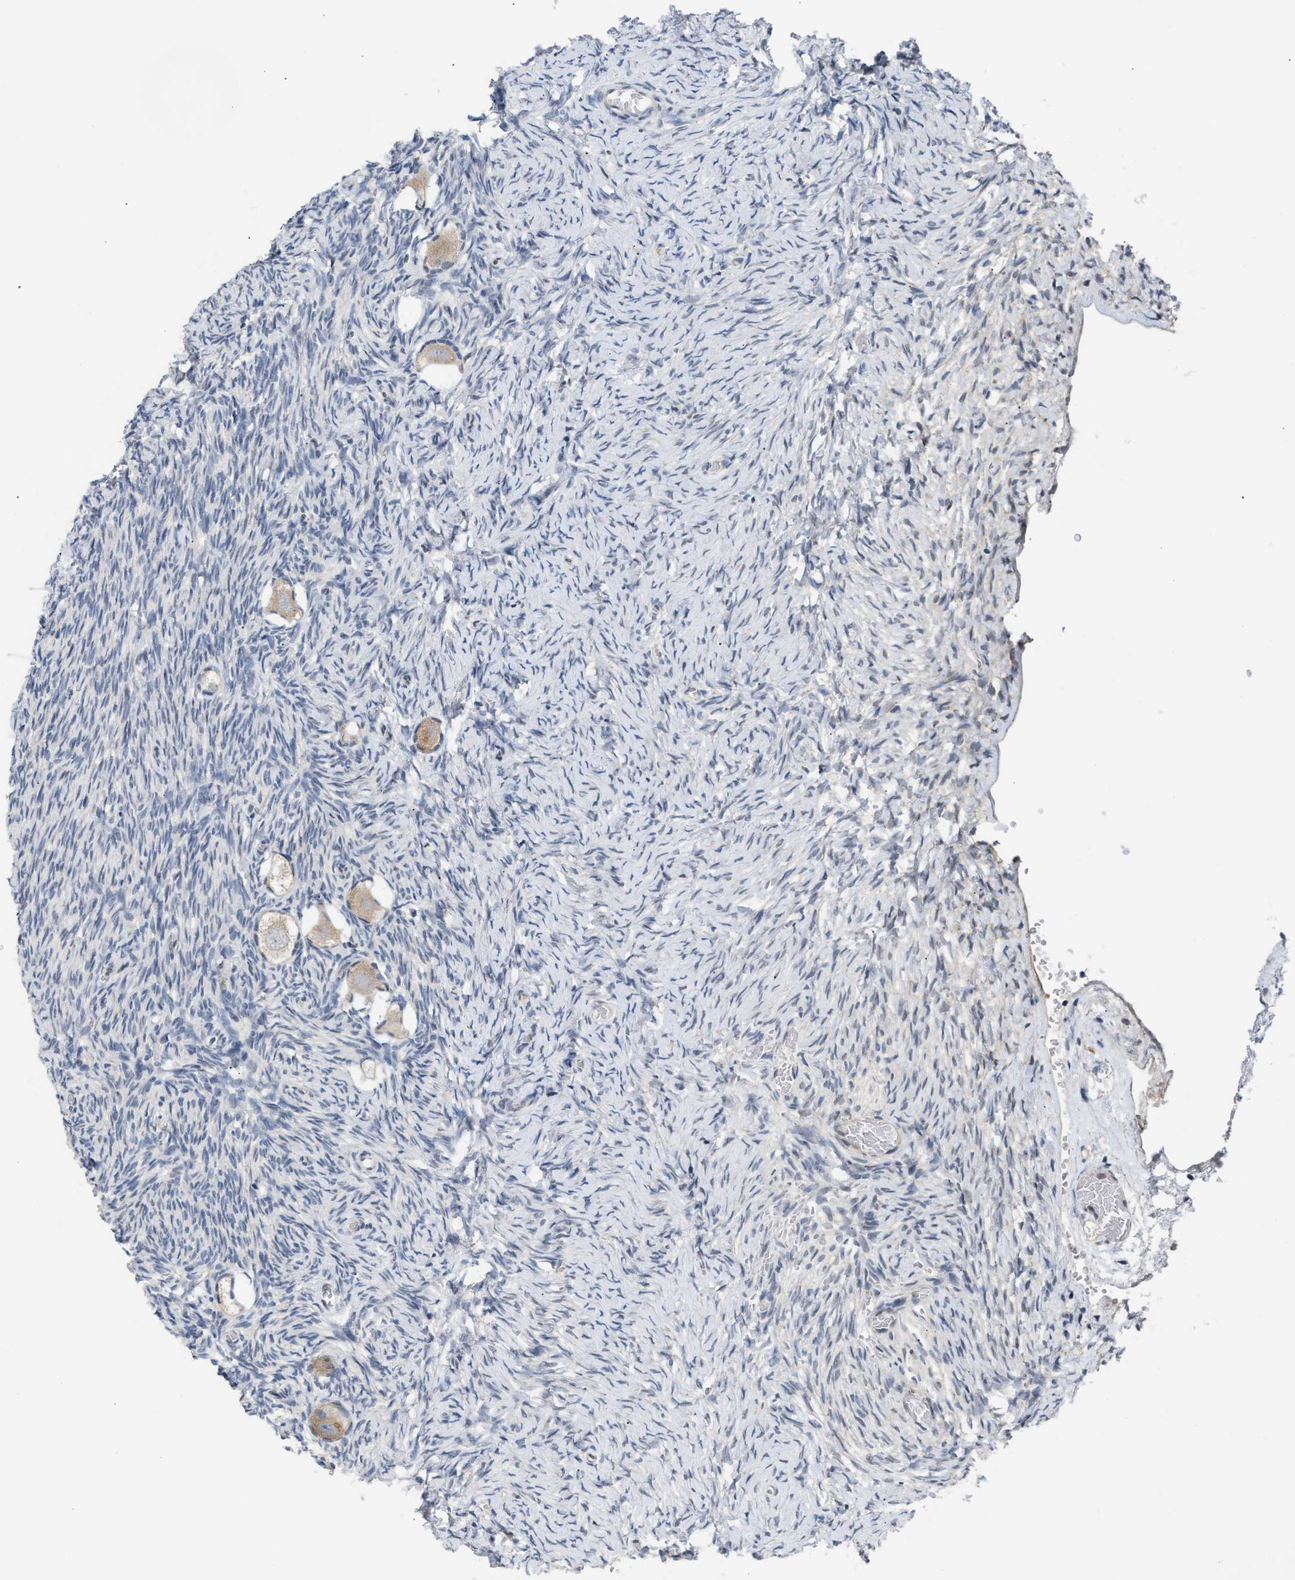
{"staining": {"intensity": "weak", "quantity": ">75%", "location": "cytoplasmic/membranous"}, "tissue": "ovary", "cell_type": "Follicle cells", "image_type": "normal", "snomed": [{"axis": "morphology", "description": "Normal tissue, NOS"}, {"axis": "topography", "description": "Ovary"}], "caption": "Follicle cells reveal low levels of weak cytoplasmic/membranous staining in approximately >75% of cells in benign human ovary. Nuclei are stained in blue.", "gene": "TXNRD3", "patient": {"sex": "female", "age": 27}}